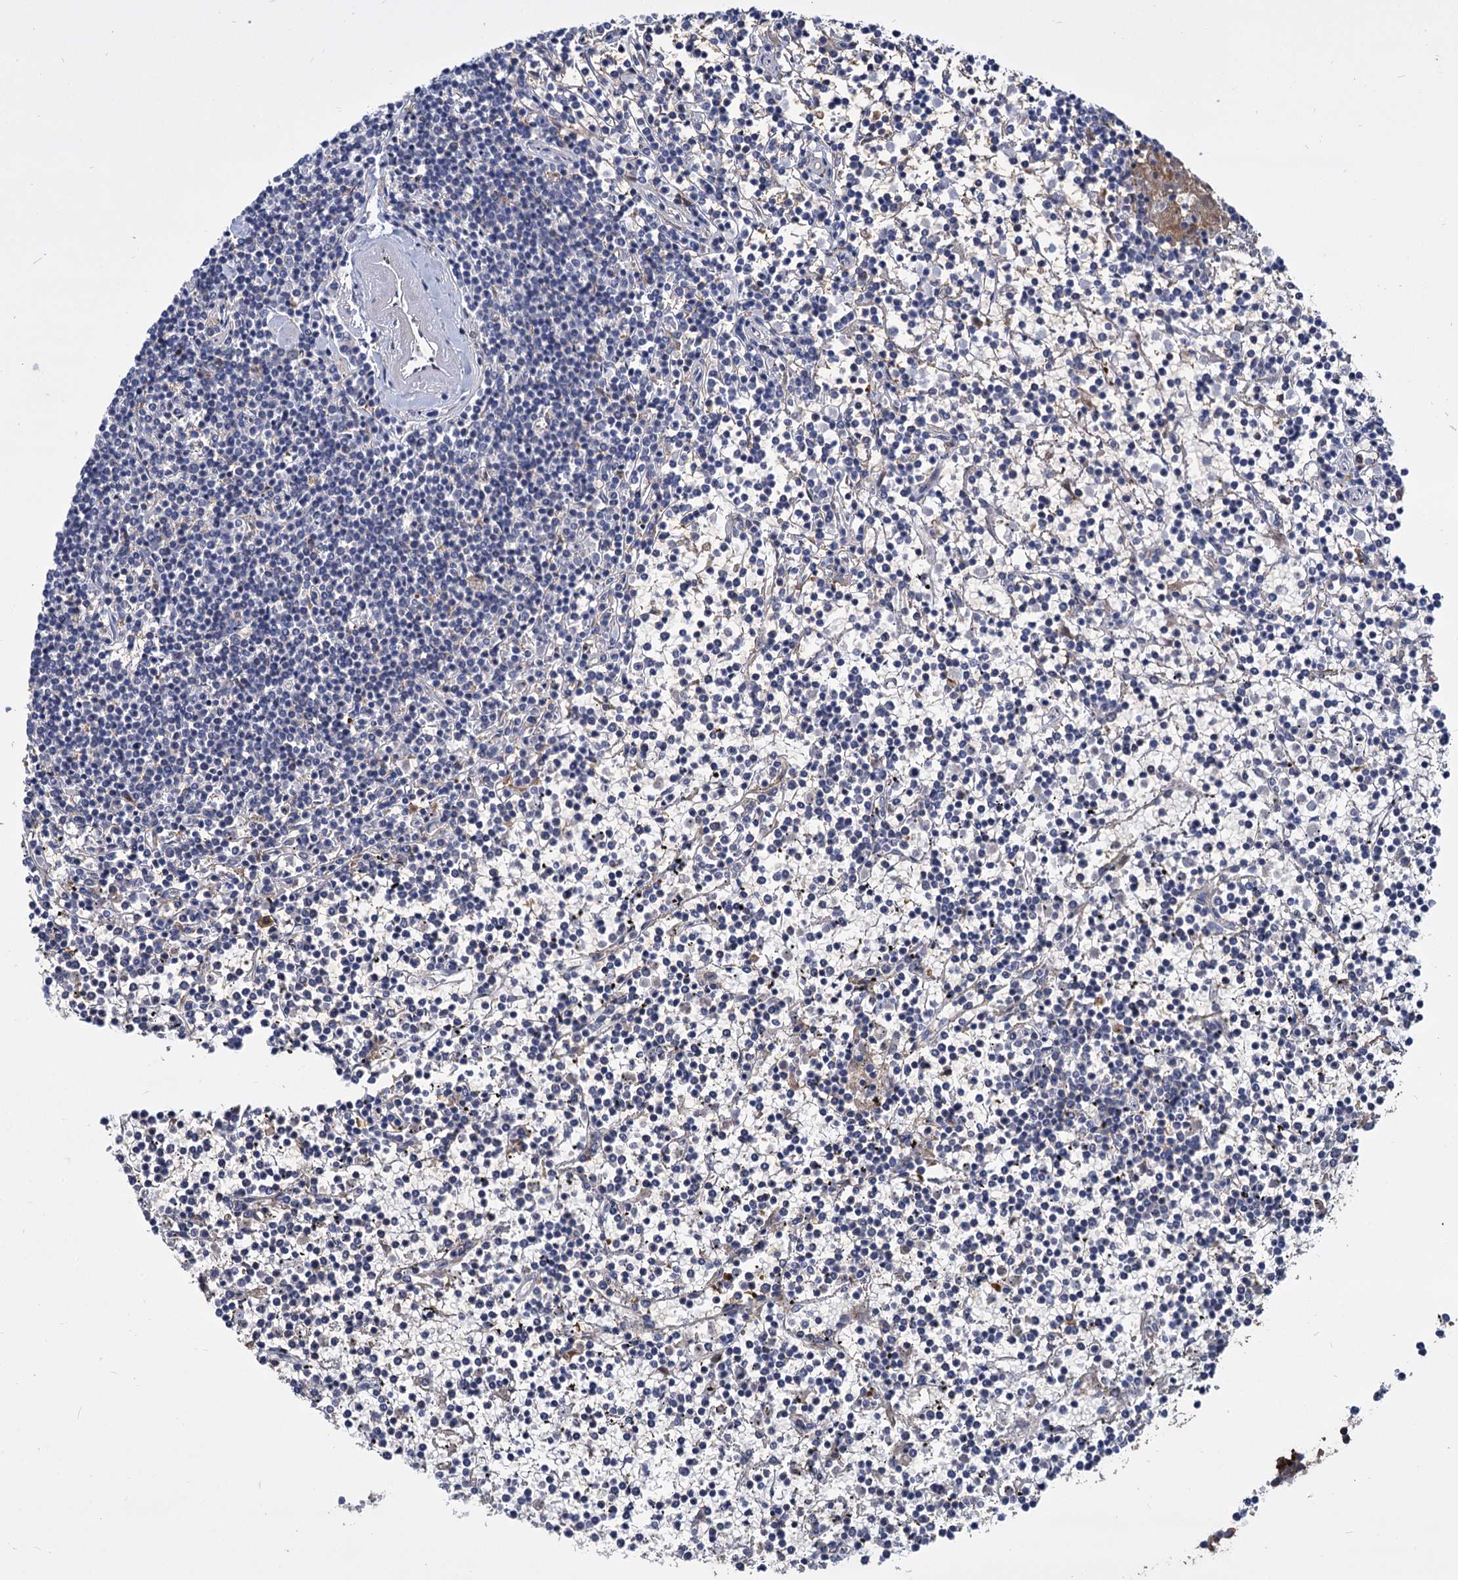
{"staining": {"intensity": "negative", "quantity": "none", "location": "none"}, "tissue": "lymphoma", "cell_type": "Tumor cells", "image_type": "cancer", "snomed": [{"axis": "morphology", "description": "Malignant lymphoma, non-Hodgkin's type, Low grade"}, {"axis": "topography", "description": "Spleen"}], "caption": "This micrograph is of low-grade malignant lymphoma, non-Hodgkin's type stained with immunohistochemistry to label a protein in brown with the nuclei are counter-stained blue. There is no staining in tumor cells.", "gene": "GCLC", "patient": {"sex": "female", "age": 19}}